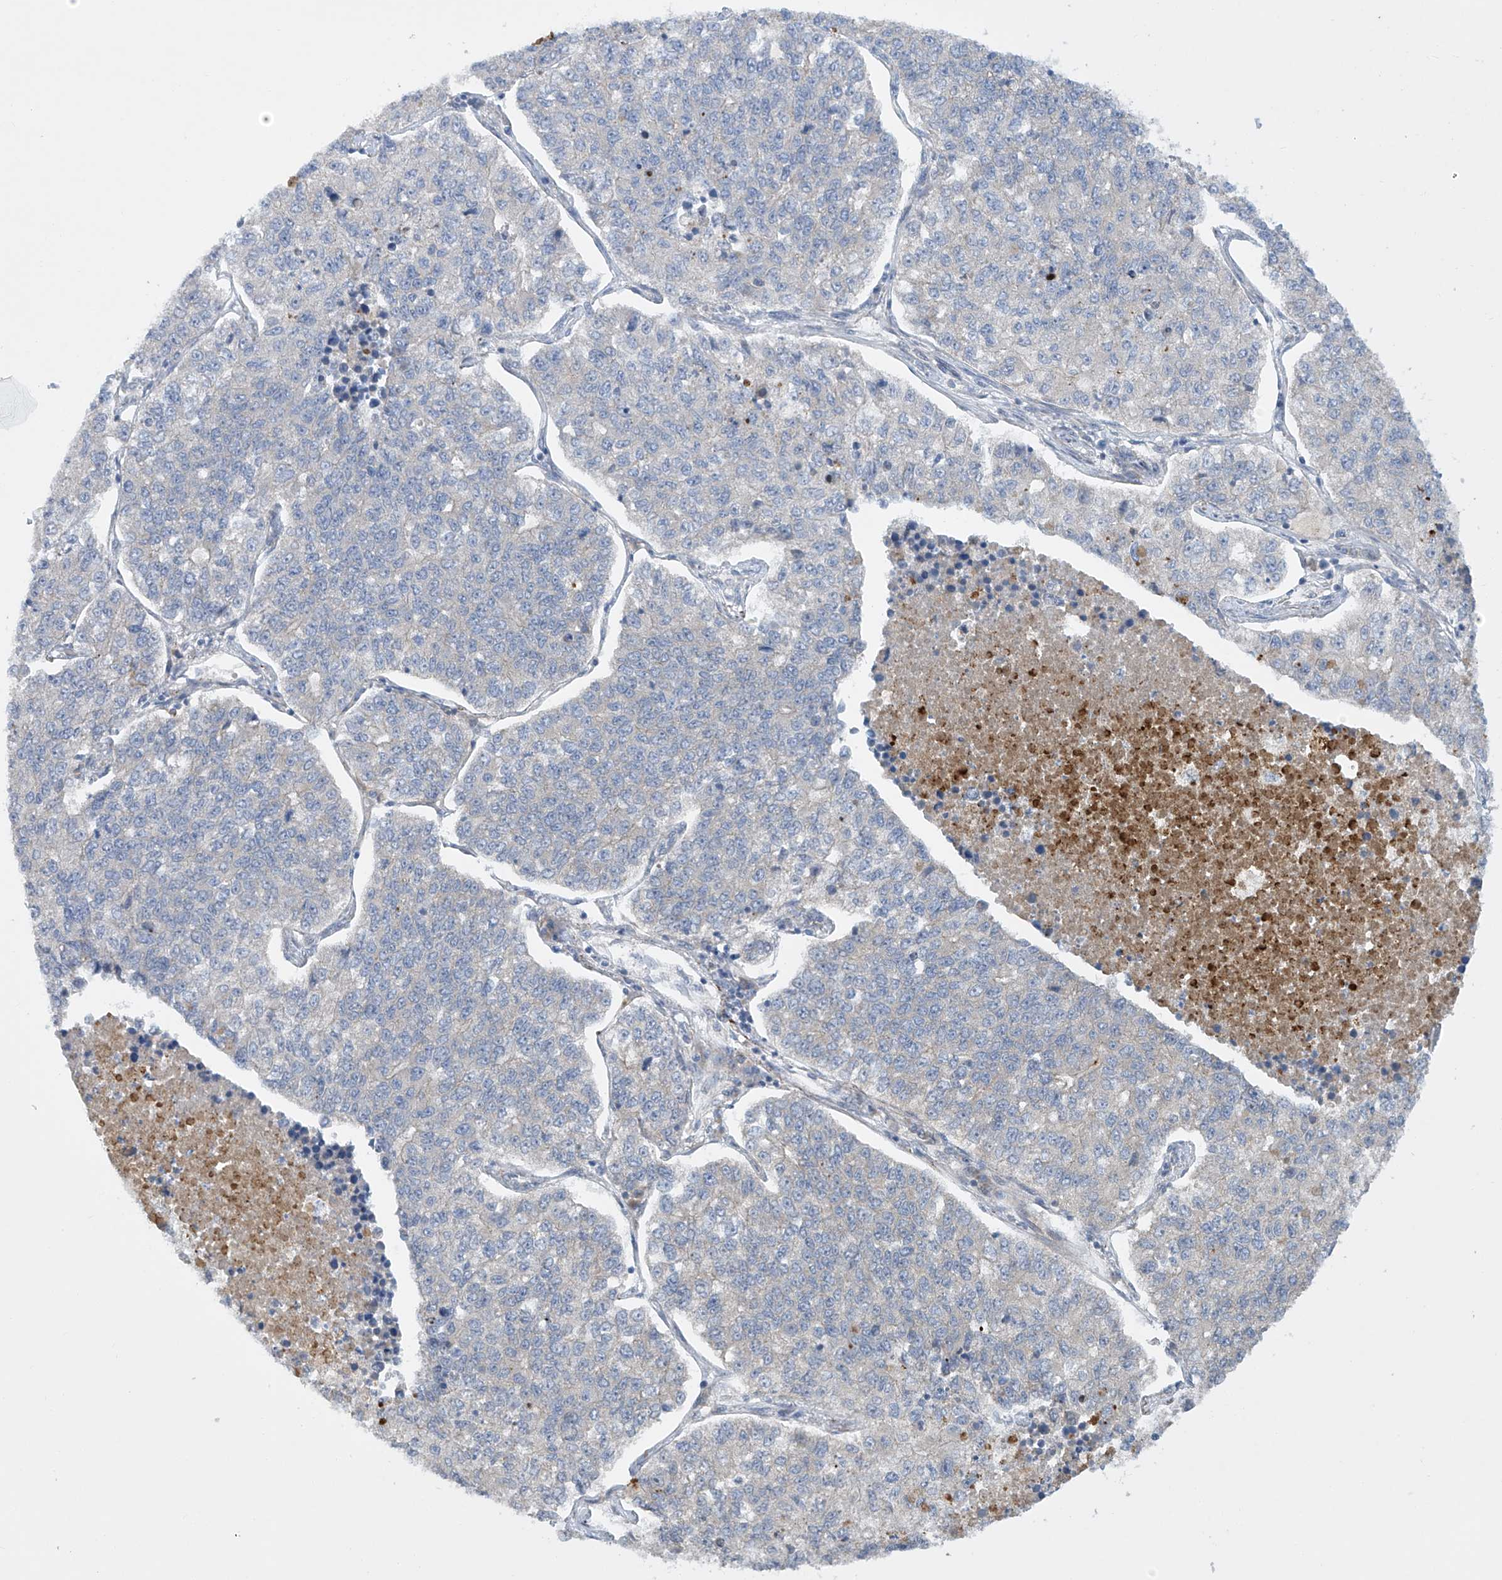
{"staining": {"intensity": "weak", "quantity": "25%-75%", "location": "cytoplasmic/membranous"}, "tissue": "lung cancer", "cell_type": "Tumor cells", "image_type": "cancer", "snomed": [{"axis": "morphology", "description": "Adenocarcinoma, NOS"}, {"axis": "topography", "description": "Lung"}], "caption": "This micrograph displays lung cancer (adenocarcinoma) stained with IHC to label a protein in brown. The cytoplasmic/membranous of tumor cells show weak positivity for the protein. Nuclei are counter-stained blue.", "gene": "TJAP1", "patient": {"sex": "male", "age": 49}}